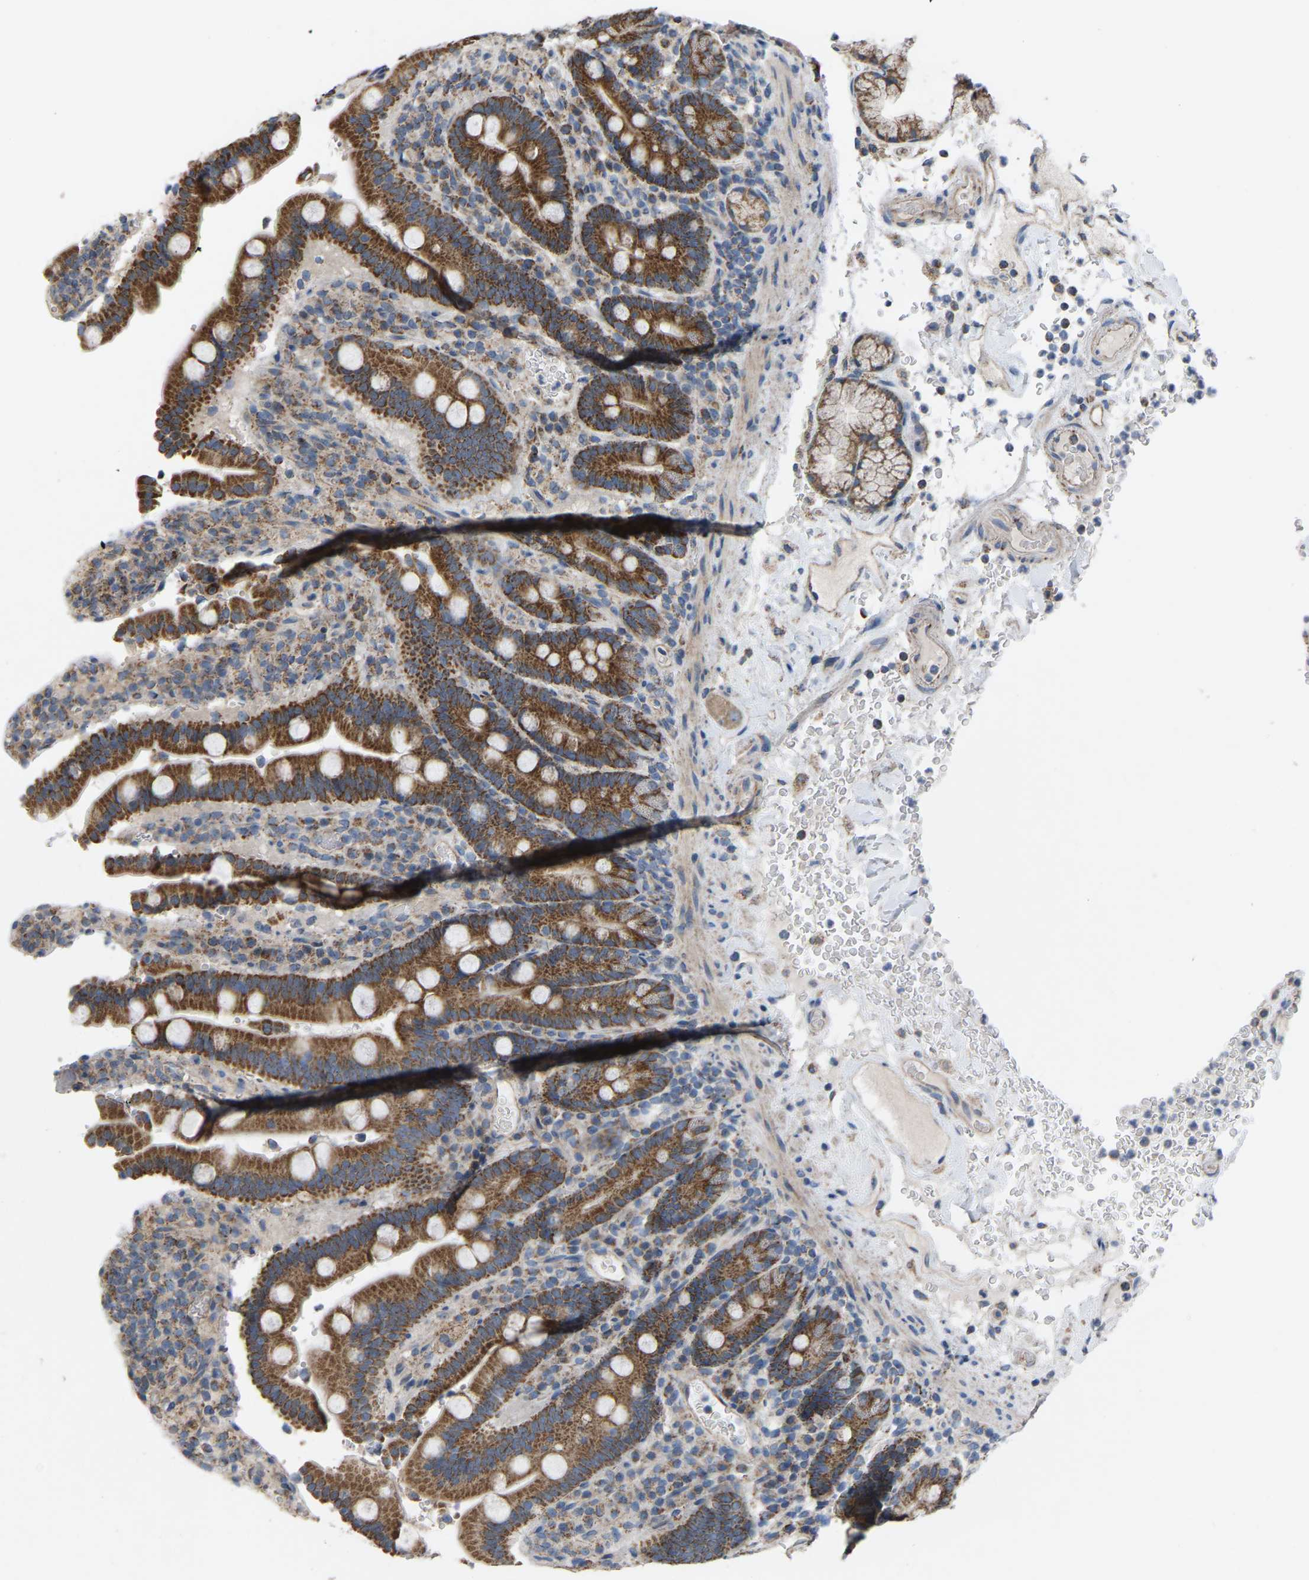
{"staining": {"intensity": "strong", "quantity": ">75%", "location": "cytoplasmic/membranous"}, "tissue": "duodenum", "cell_type": "Glandular cells", "image_type": "normal", "snomed": [{"axis": "morphology", "description": "Normal tissue, NOS"}, {"axis": "topography", "description": "Small intestine, NOS"}], "caption": "Protein positivity by IHC exhibits strong cytoplasmic/membranous staining in about >75% of glandular cells in unremarkable duodenum.", "gene": "BCL10", "patient": {"sex": "female", "age": 71}}